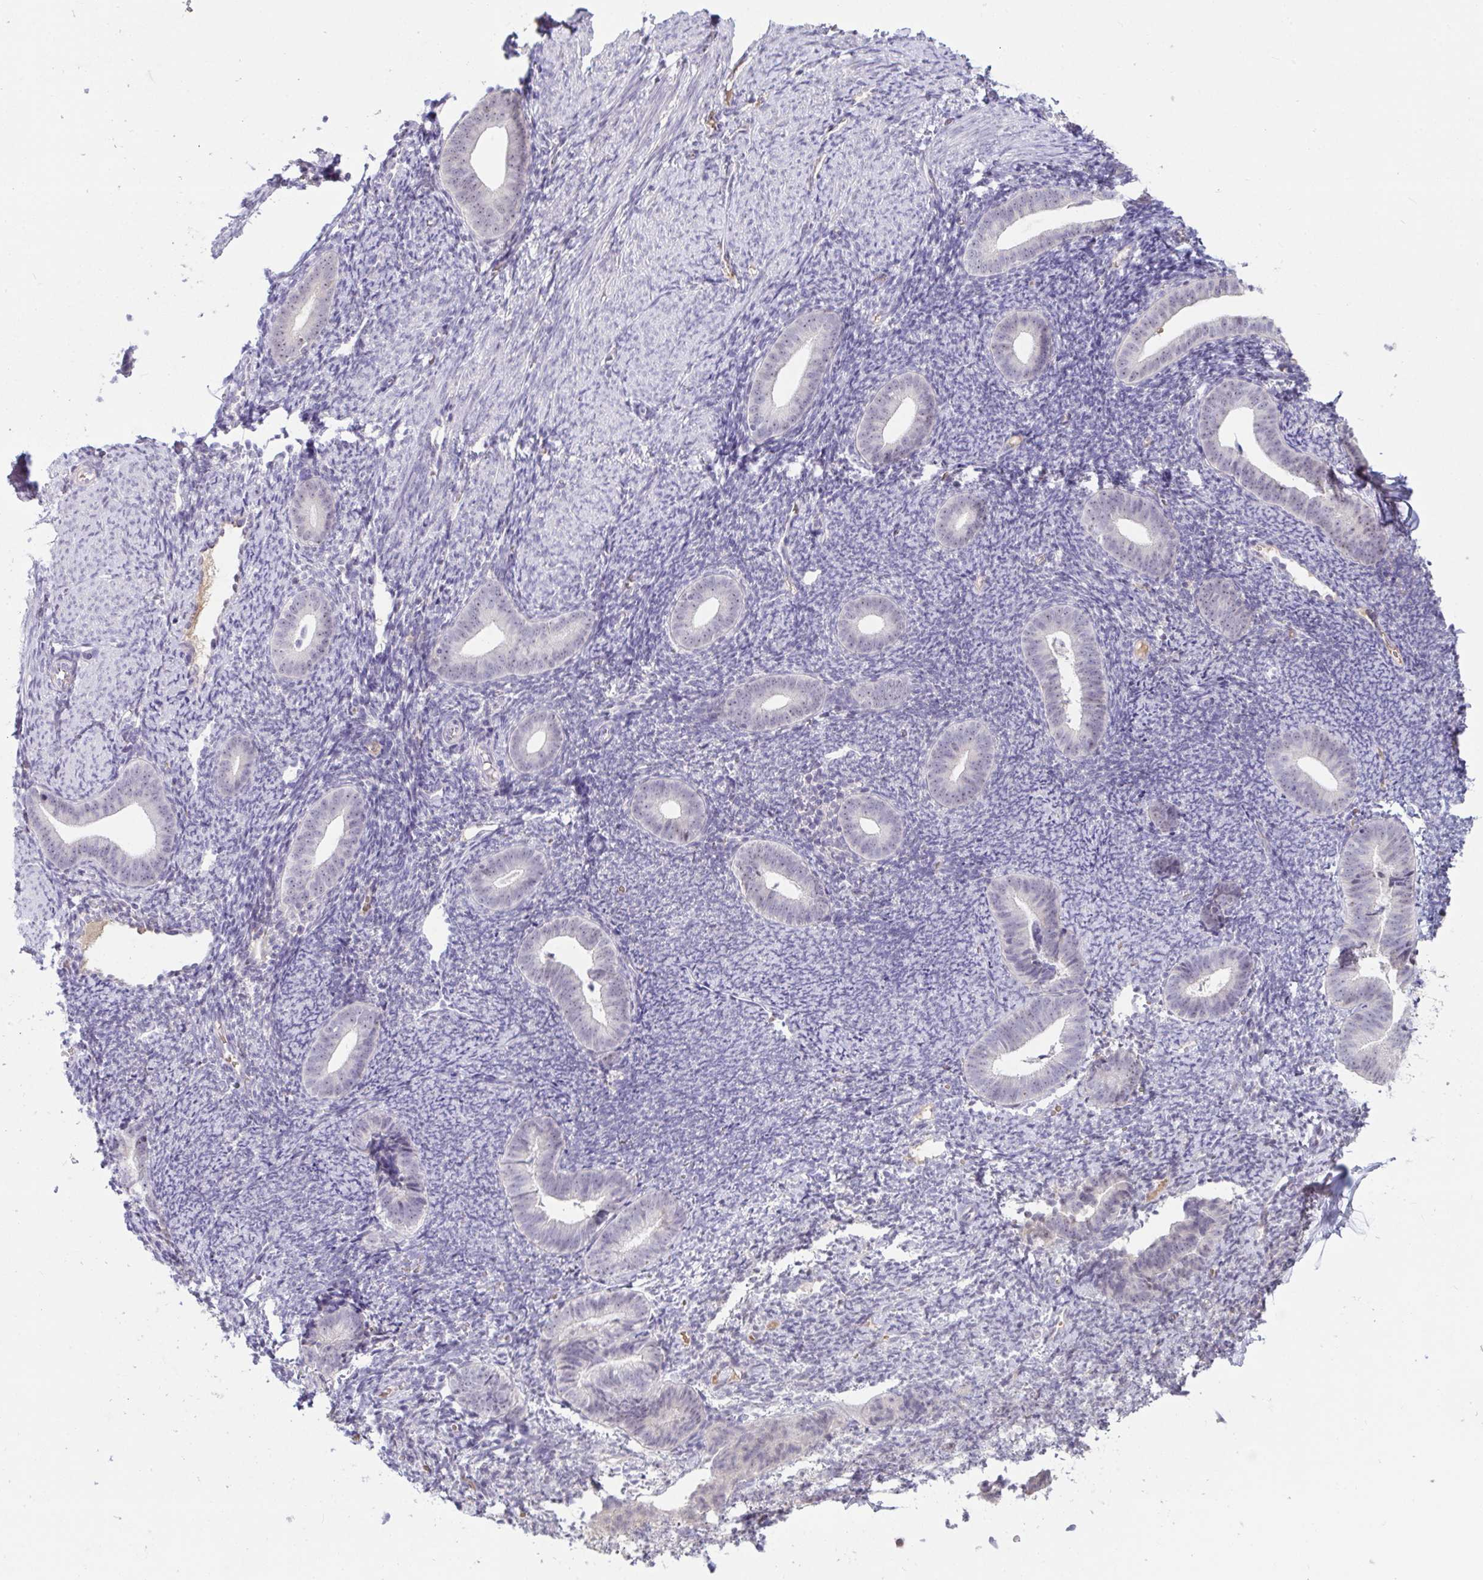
{"staining": {"intensity": "negative", "quantity": "none", "location": "none"}, "tissue": "endometrium", "cell_type": "Cells in endometrial stroma", "image_type": "normal", "snomed": [{"axis": "morphology", "description": "Normal tissue, NOS"}, {"axis": "topography", "description": "Endometrium"}], "caption": "This is an IHC photomicrograph of normal endometrium. There is no expression in cells in endometrial stroma.", "gene": "MYC", "patient": {"sex": "female", "age": 39}}